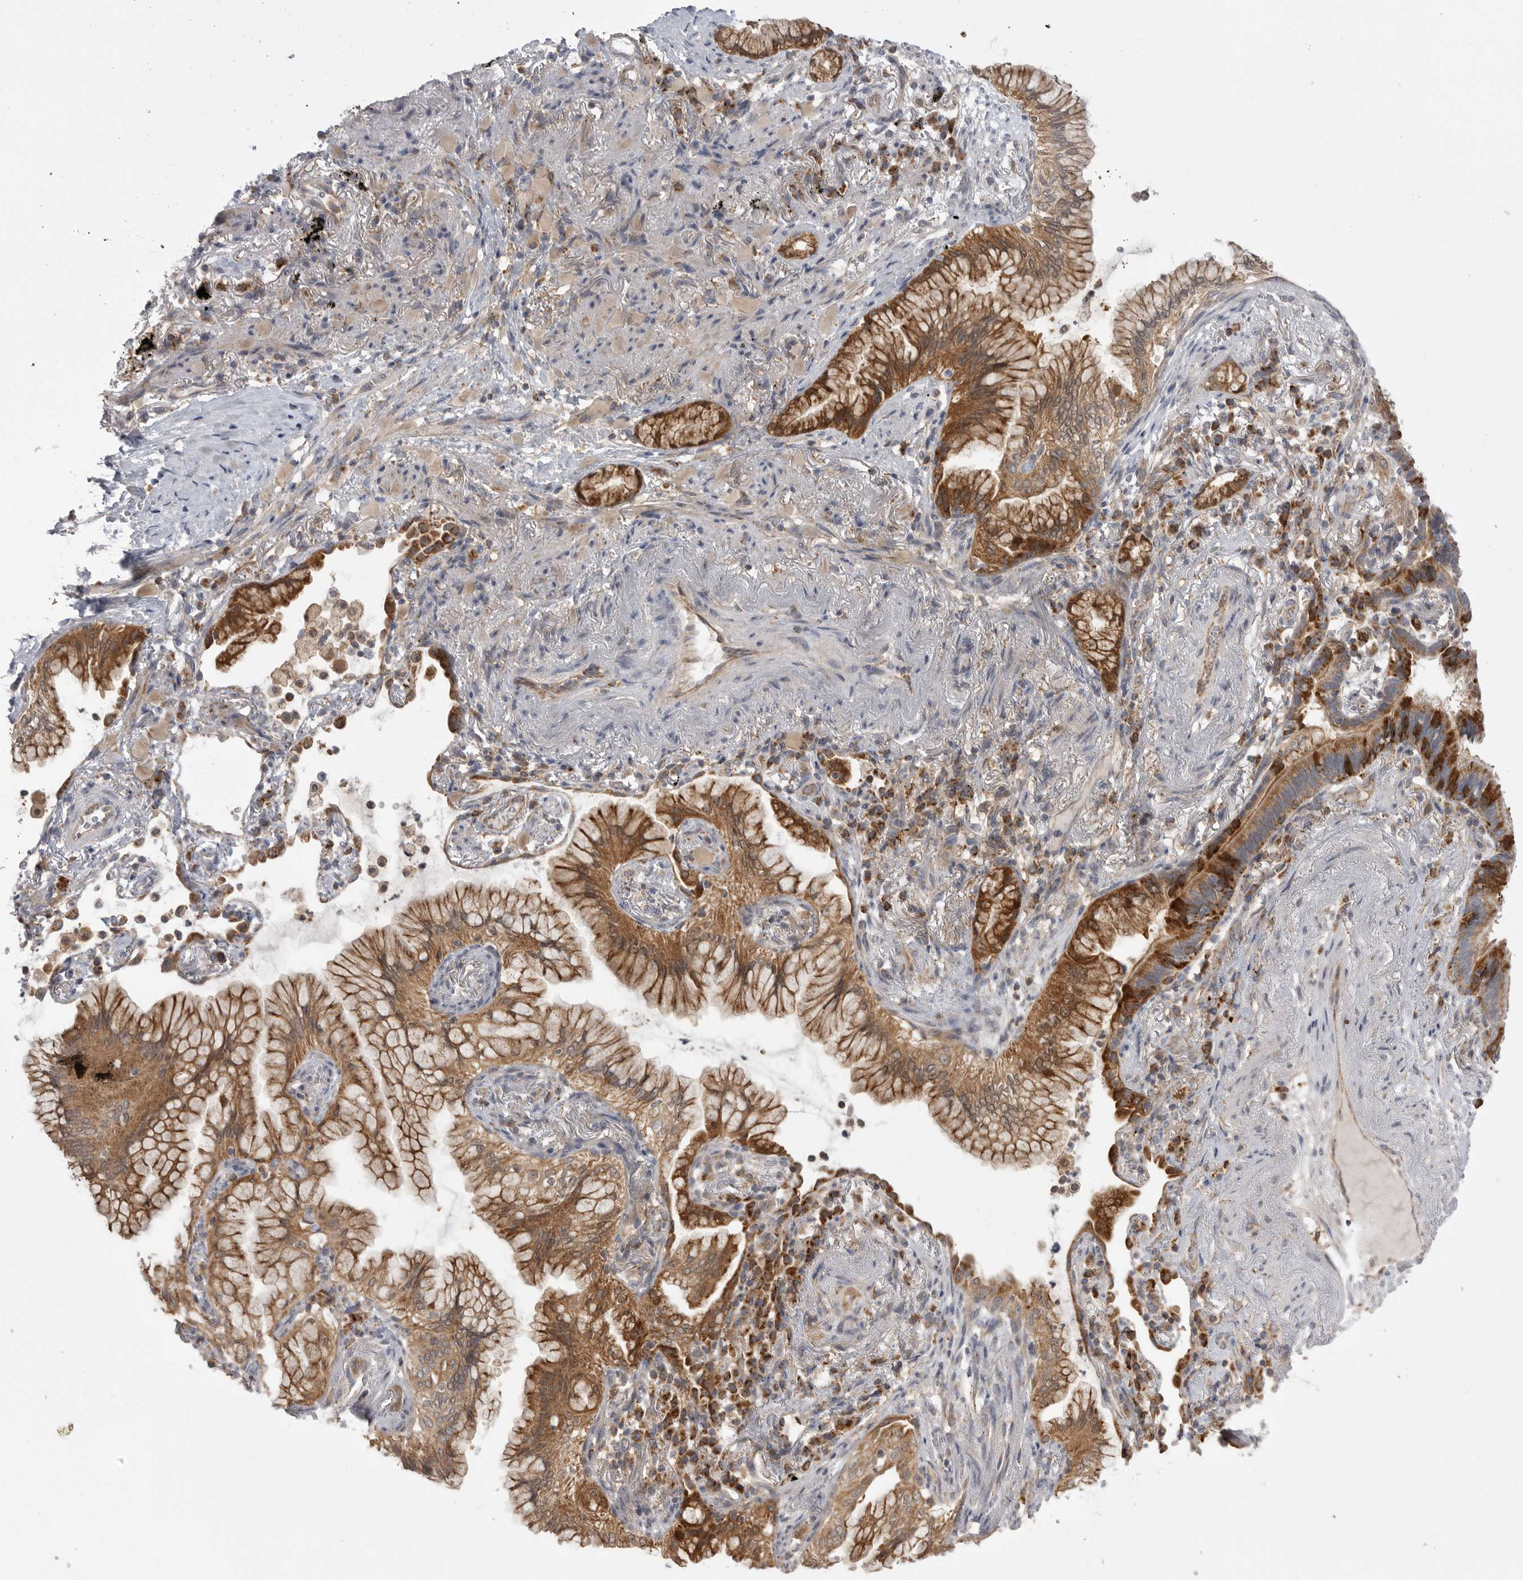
{"staining": {"intensity": "moderate", "quantity": ">75%", "location": "cytoplasmic/membranous"}, "tissue": "lung cancer", "cell_type": "Tumor cells", "image_type": "cancer", "snomed": [{"axis": "morphology", "description": "Adenocarcinoma, NOS"}, {"axis": "topography", "description": "Lung"}], "caption": "The photomicrograph displays immunohistochemical staining of lung adenocarcinoma. There is moderate cytoplasmic/membranous expression is seen in approximately >75% of tumor cells. The staining was performed using DAB, with brown indicating positive protein expression. Nuclei are stained blue with hematoxylin.", "gene": "KYAT3", "patient": {"sex": "female", "age": 70}}